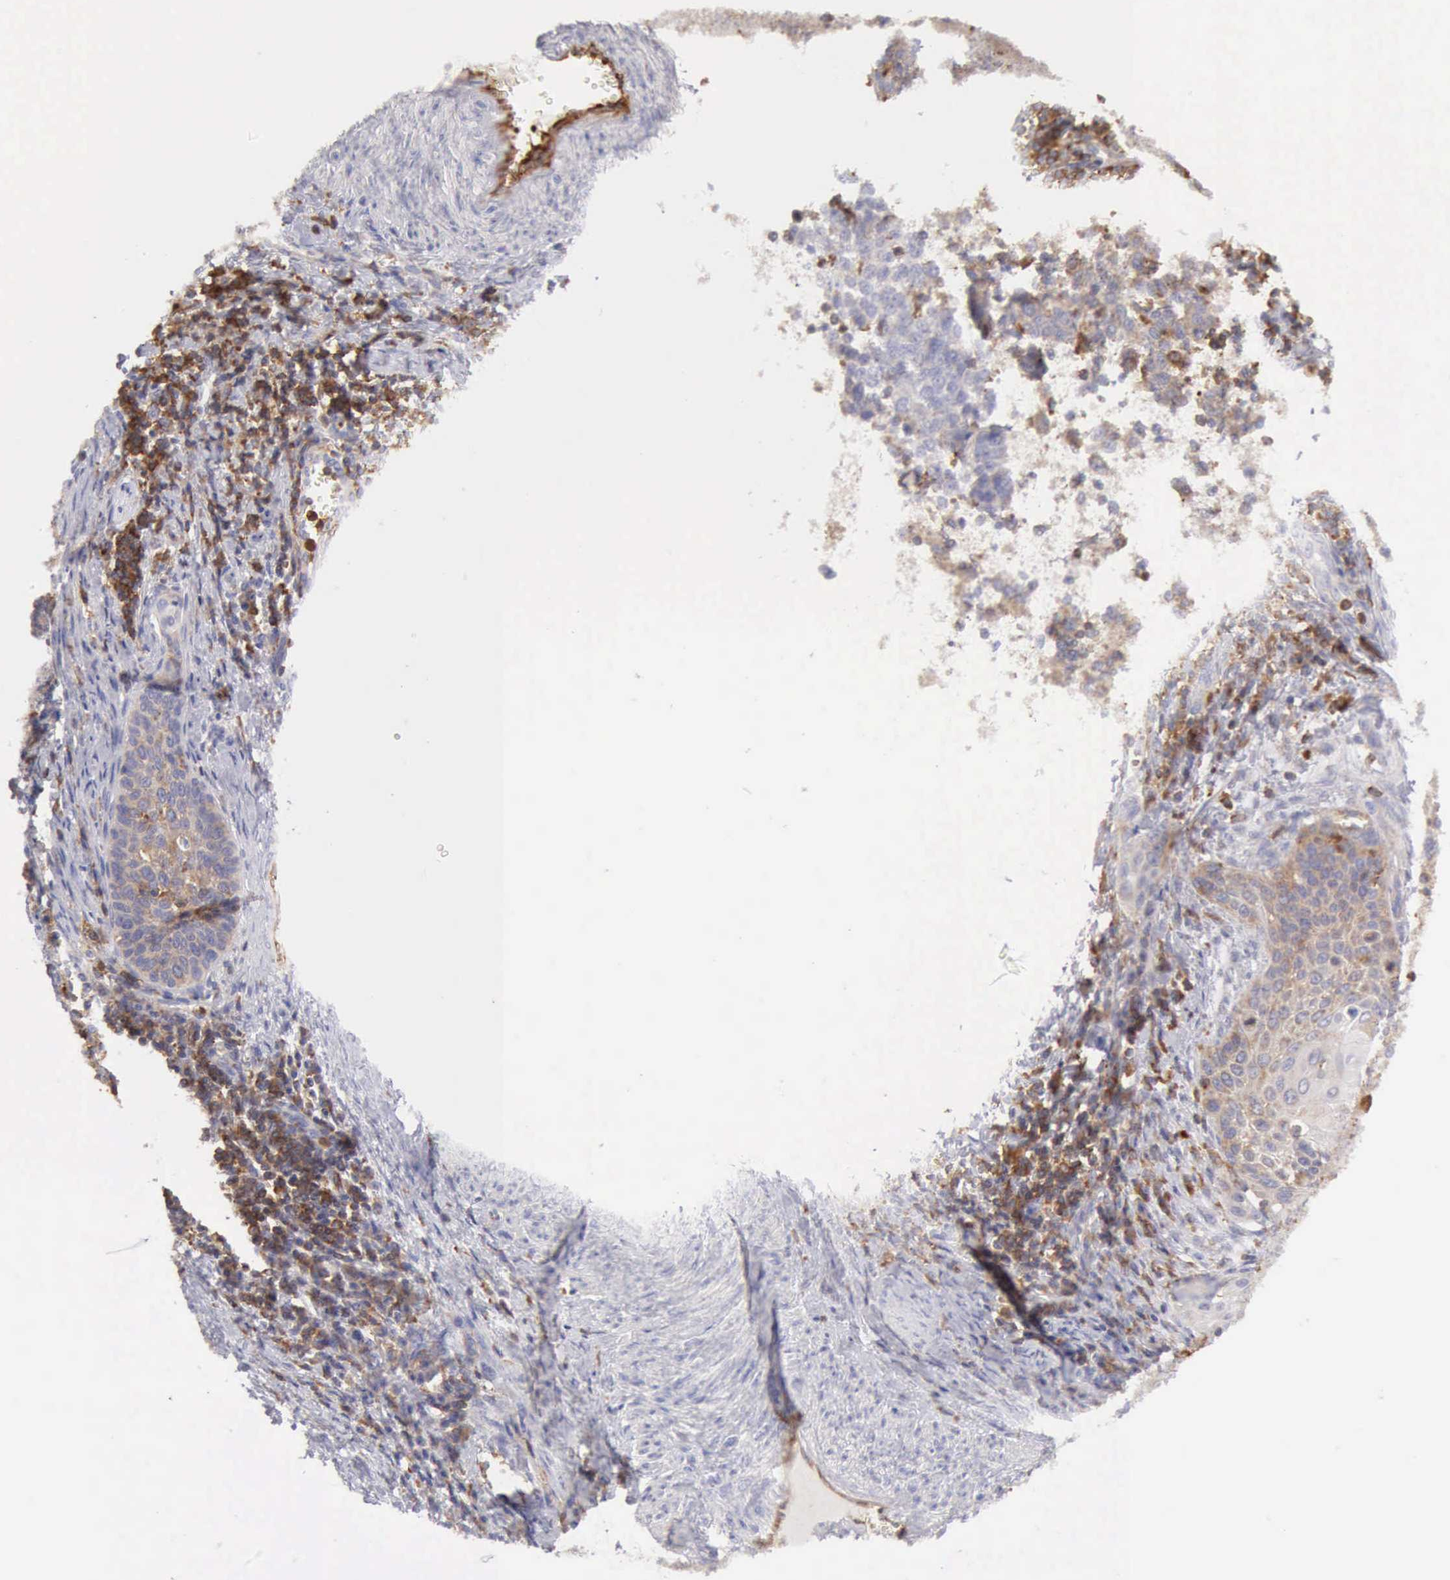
{"staining": {"intensity": "weak", "quantity": "25%-75%", "location": "cytoplasmic/membranous"}, "tissue": "cervical cancer", "cell_type": "Tumor cells", "image_type": "cancer", "snomed": [{"axis": "morphology", "description": "Squamous cell carcinoma, NOS"}, {"axis": "topography", "description": "Cervix"}], "caption": "Immunohistochemistry (IHC) (DAB (3,3'-diaminobenzidine)) staining of cervical cancer (squamous cell carcinoma) displays weak cytoplasmic/membranous protein staining in approximately 25%-75% of tumor cells.", "gene": "ARHGAP4", "patient": {"sex": "female", "age": 33}}